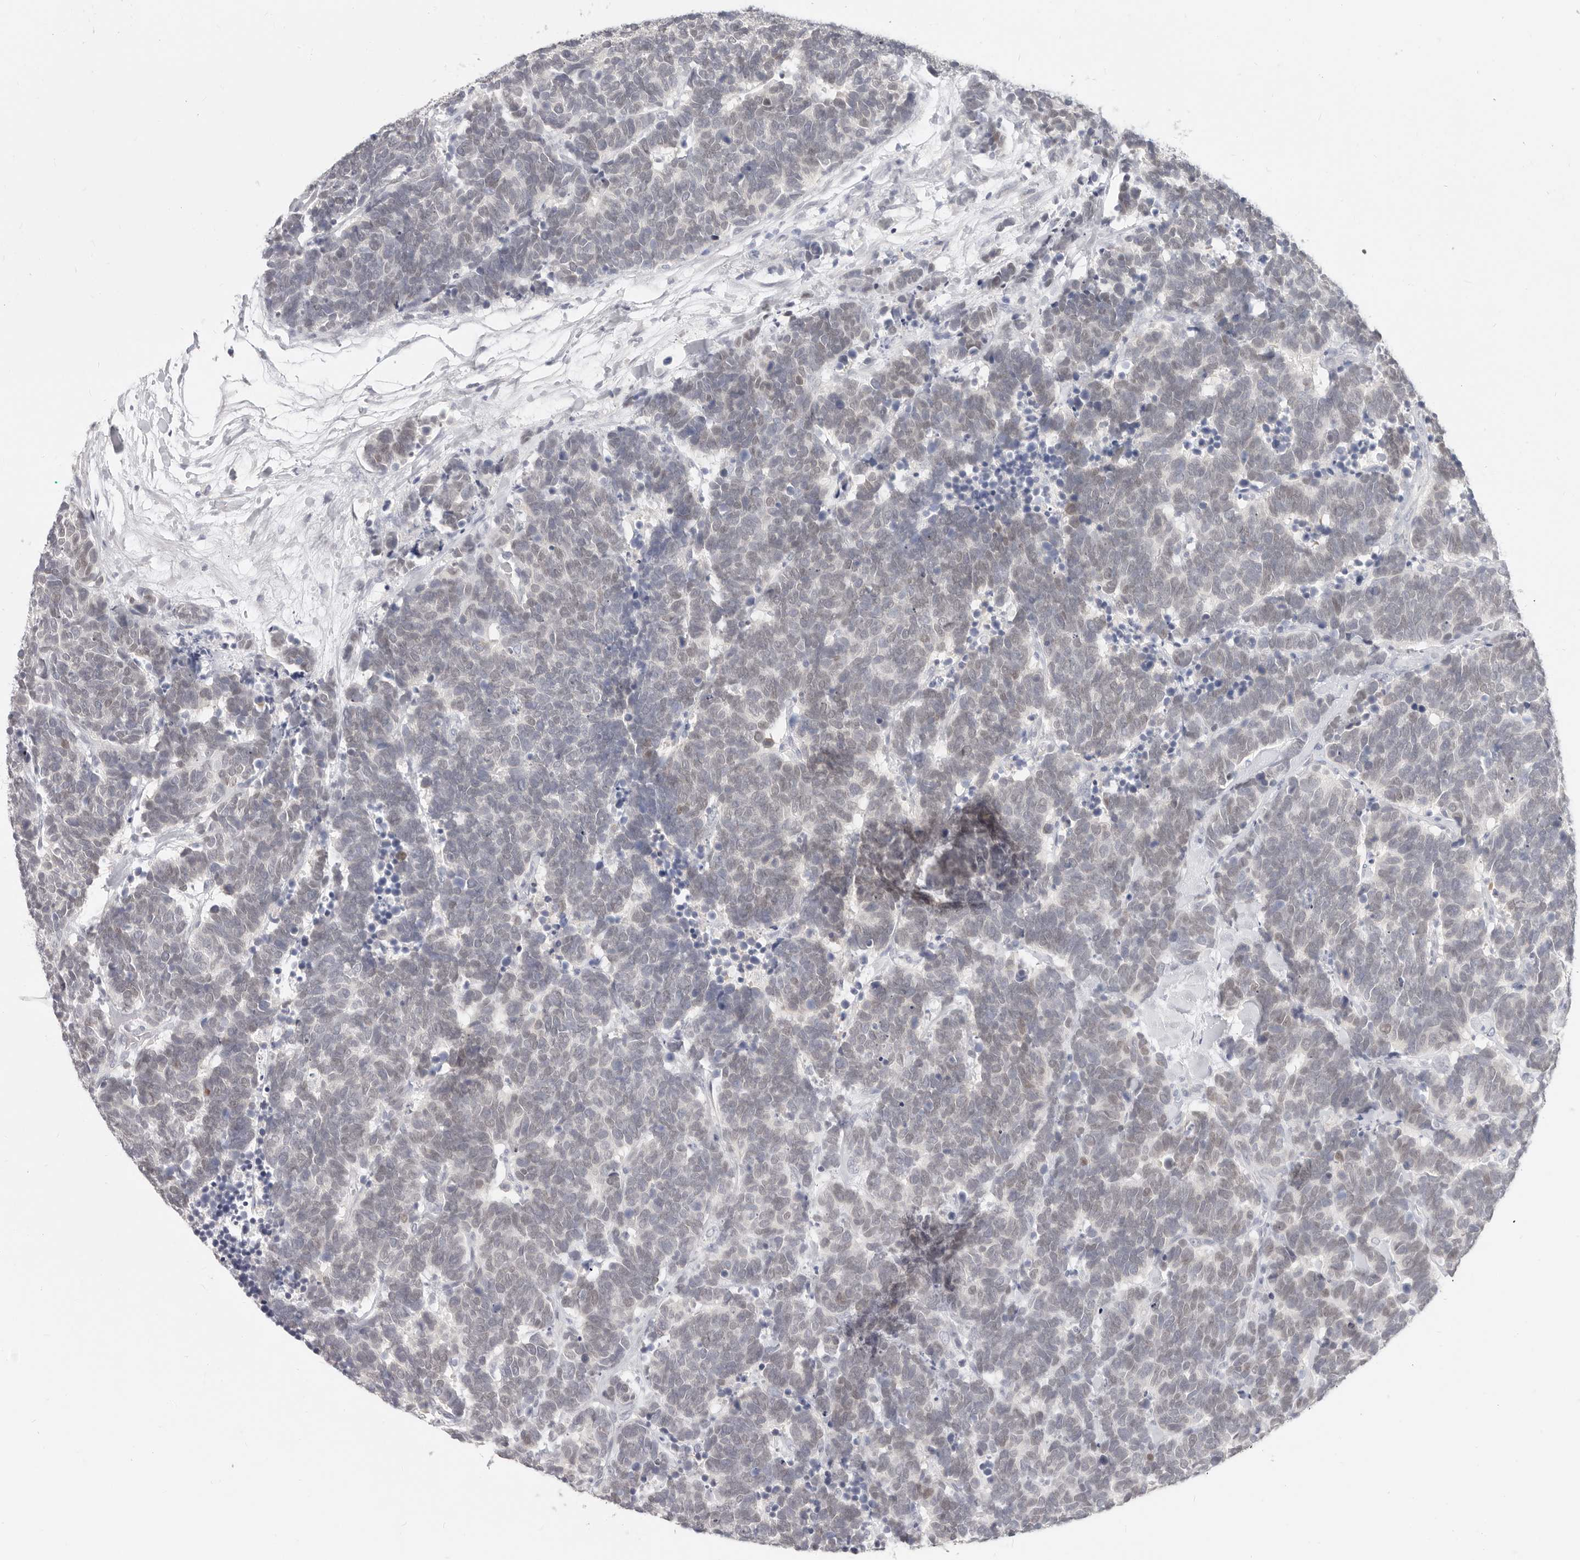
{"staining": {"intensity": "weak", "quantity": "<25%", "location": "nuclear"}, "tissue": "carcinoid", "cell_type": "Tumor cells", "image_type": "cancer", "snomed": [{"axis": "morphology", "description": "Carcinoma, NOS"}, {"axis": "morphology", "description": "Carcinoid, malignant, NOS"}, {"axis": "topography", "description": "Urinary bladder"}], "caption": "IHC of human carcinoma exhibits no positivity in tumor cells.", "gene": "ASCL1", "patient": {"sex": "male", "age": 57}}